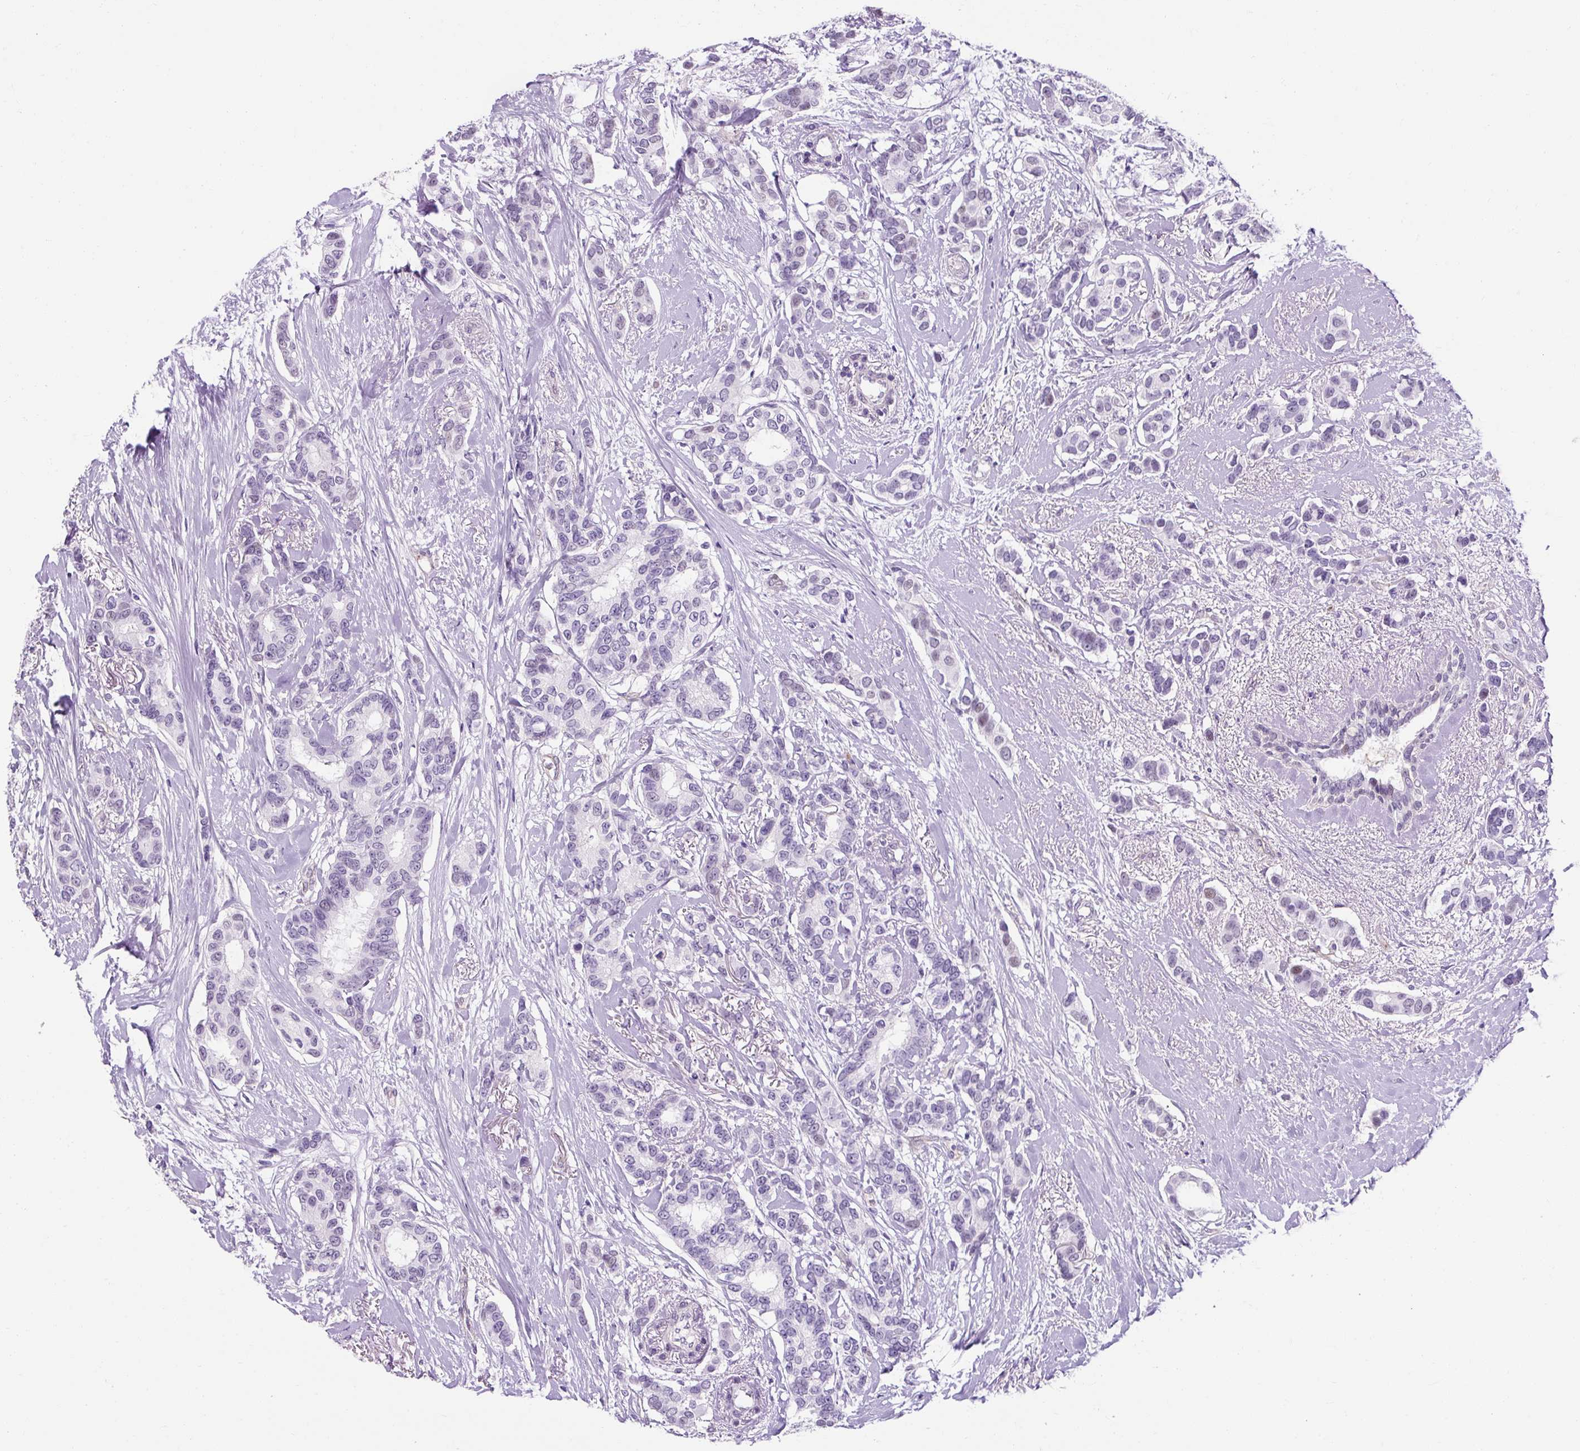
{"staining": {"intensity": "negative", "quantity": "none", "location": "none"}, "tissue": "breast cancer", "cell_type": "Tumor cells", "image_type": "cancer", "snomed": [{"axis": "morphology", "description": "Duct carcinoma"}, {"axis": "topography", "description": "Breast"}], "caption": "An immunohistochemistry histopathology image of breast cancer is shown. There is no staining in tumor cells of breast cancer.", "gene": "KRT12", "patient": {"sex": "female", "age": 73}}